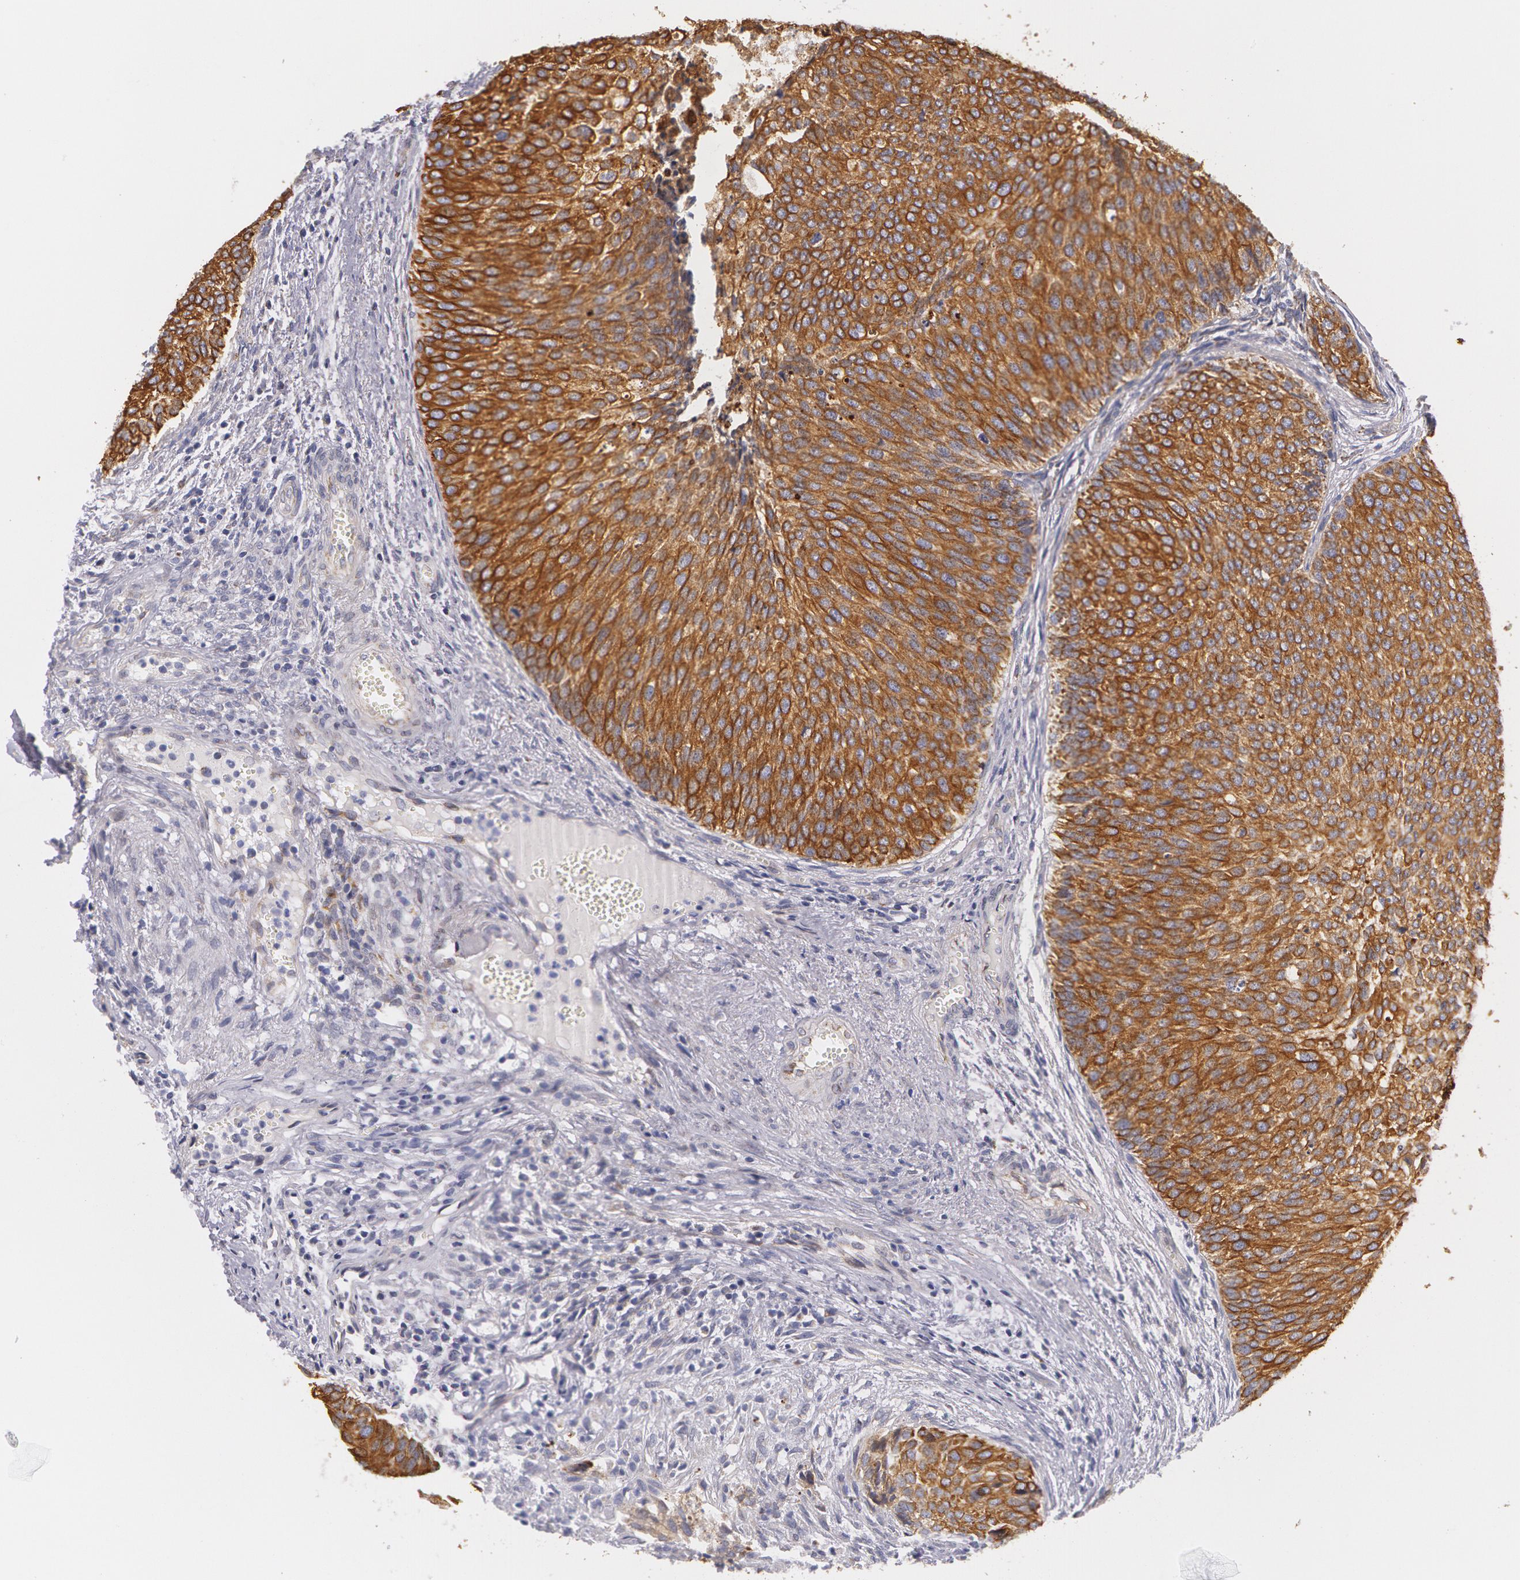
{"staining": {"intensity": "moderate", "quantity": ">75%", "location": "cytoplasmic/membranous"}, "tissue": "urothelial cancer", "cell_type": "Tumor cells", "image_type": "cancer", "snomed": [{"axis": "morphology", "description": "Urothelial carcinoma, Low grade"}, {"axis": "topography", "description": "Urinary bladder"}], "caption": "About >75% of tumor cells in low-grade urothelial carcinoma show moderate cytoplasmic/membranous protein positivity as visualized by brown immunohistochemical staining.", "gene": "KRT18", "patient": {"sex": "male", "age": 84}}